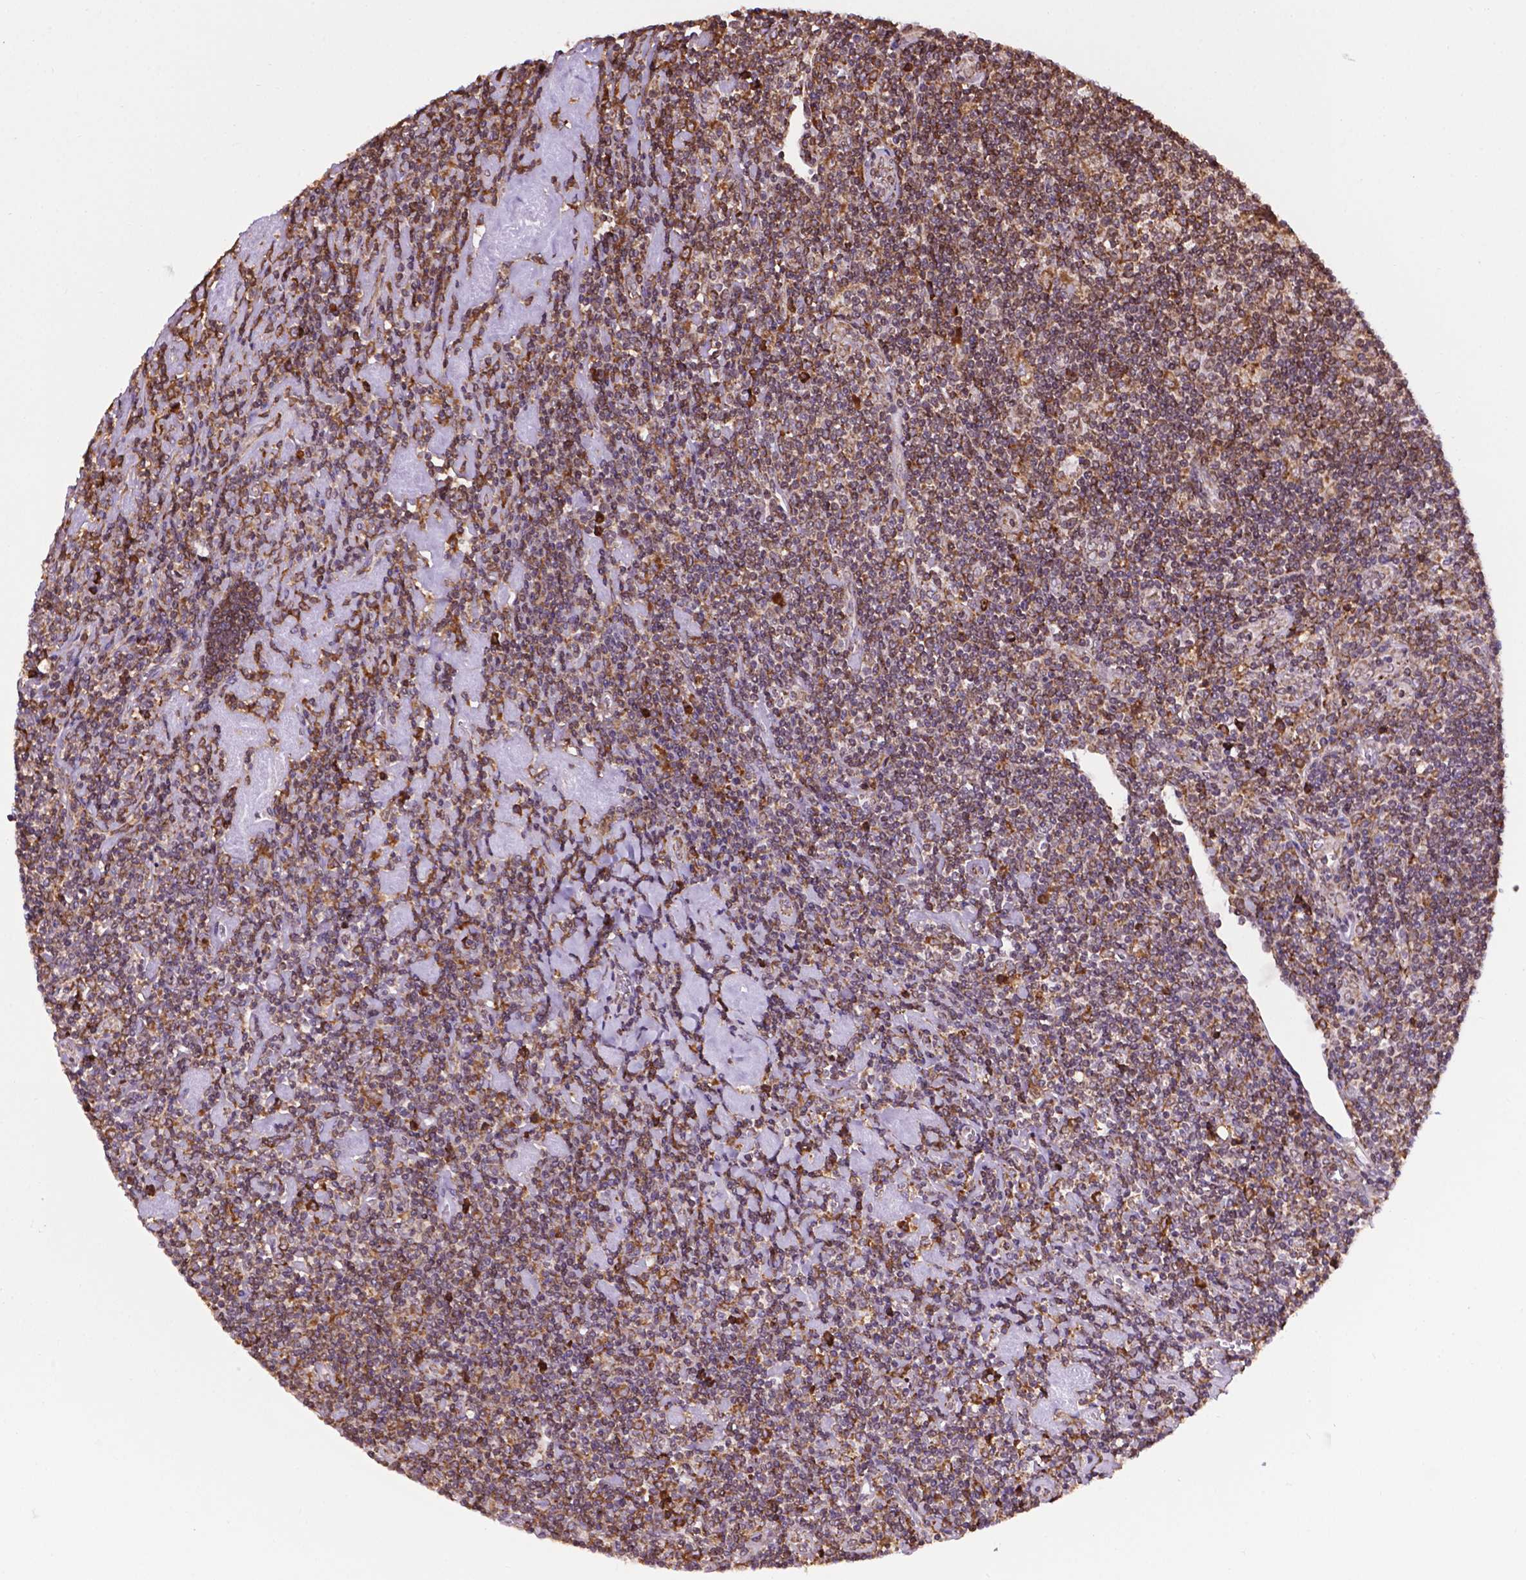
{"staining": {"intensity": "negative", "quantity": "none", "location": "none"}, "tissue": "lymphoma", "cell_type": "Tumor cells", "image_type": "cancer", "snomed": [{"axis": "morphology", "description": "Hodgkin's disease, NOS"}, {"axis": "topography", "description": "Lymph node"}], "caption": "Tumor cells show no significant protein staining in lymphoma. (DAB (3,3'-diaminobenzidine) IHC with hematoxylin counter stain).", "gene": "GANAB", "patient": {"sex": "male", "age": 40}}